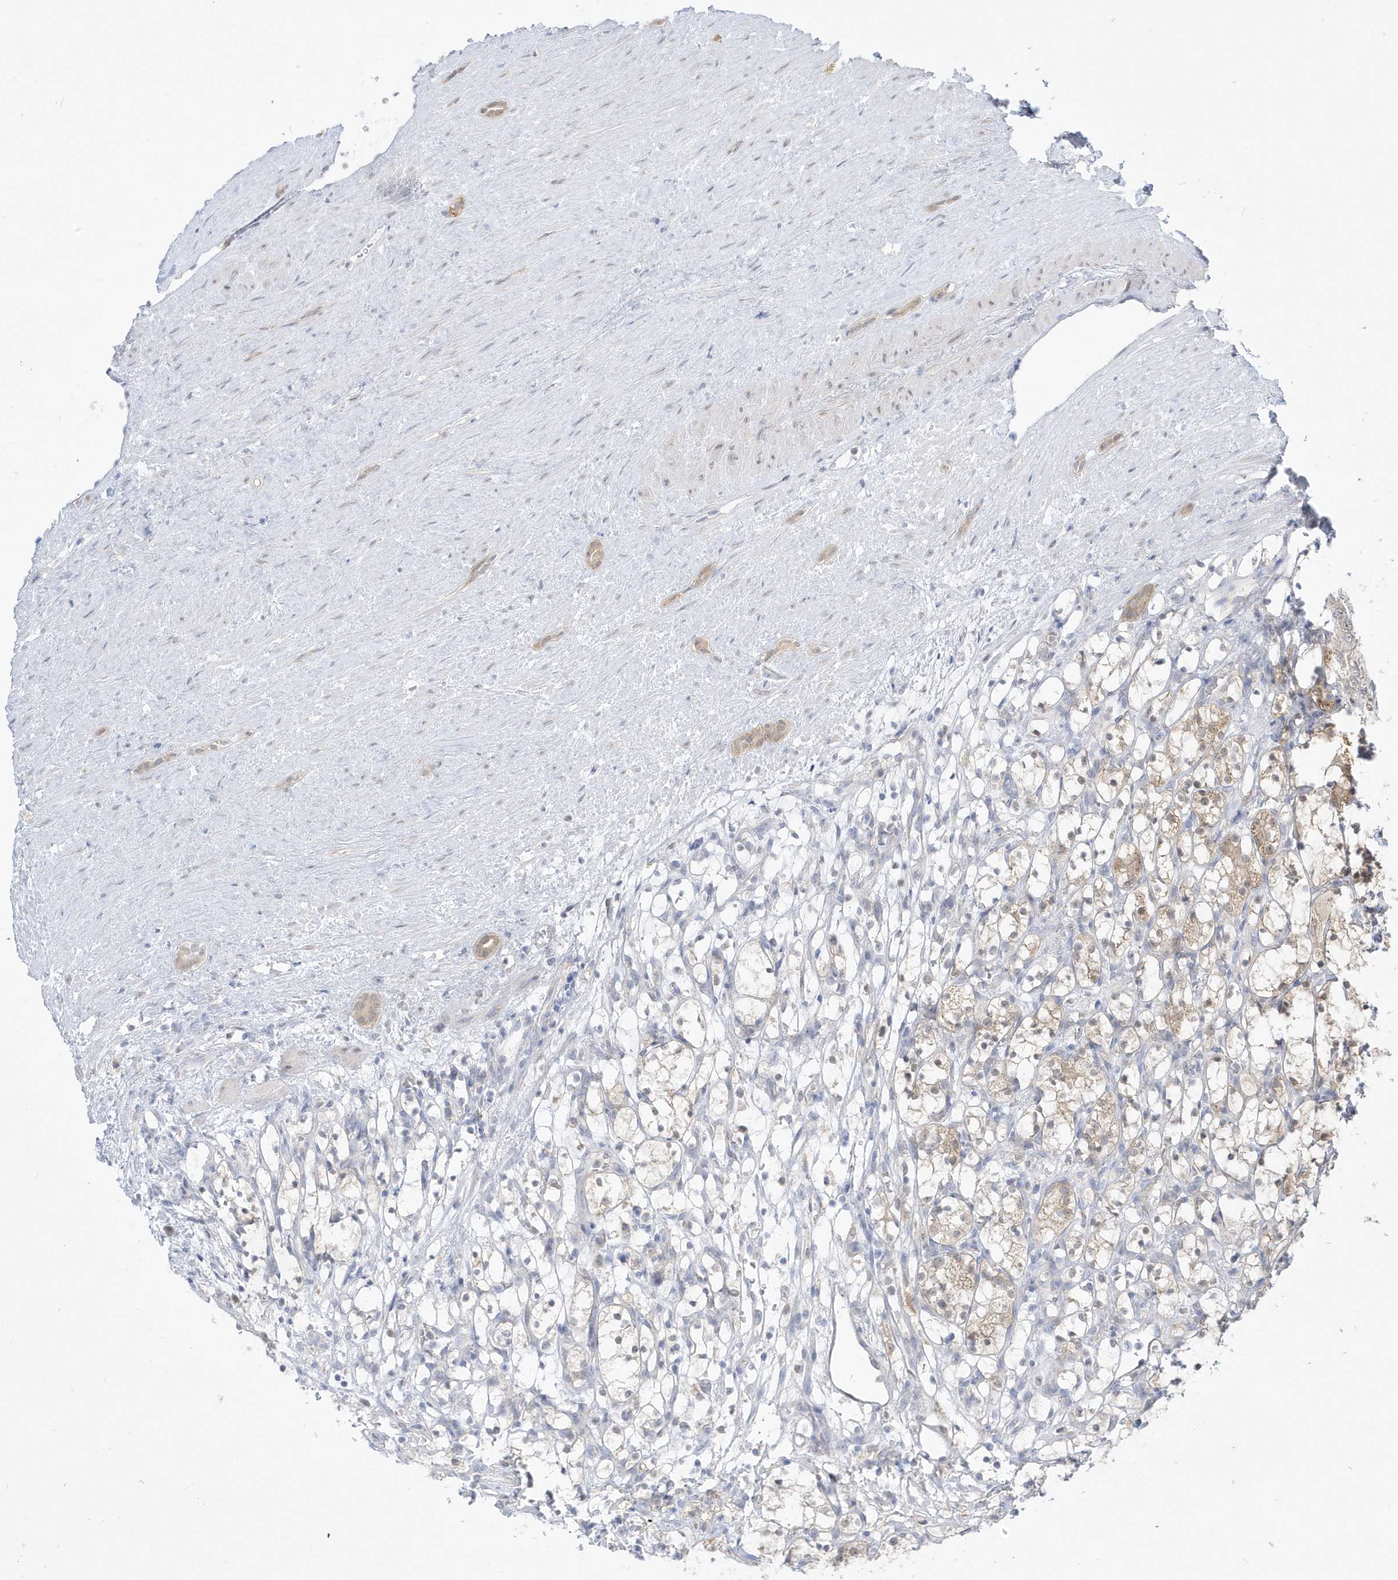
{"staining": {"intensity": "weak", "quantity": "25%-75%", "location": "cytoplasmic/membranous"}, "tissue": "renal cancer", "cell_type": "Tumor cells", "image_type": "cancer", "snomed": [{"axis": "morphology", "description": "Adenocarcinoma, NOS"}, {"axis": "topography", "description": "Kidney"}], "caption": "There is low levels of weak cytoplasmic/membranous positivity in tumor cells of renal adenocarcinoma, as demonstrated by immunohistochemical staining (brown color).", "gene": "PCBD1", "patient": {"sex": "female", "age": 69}}